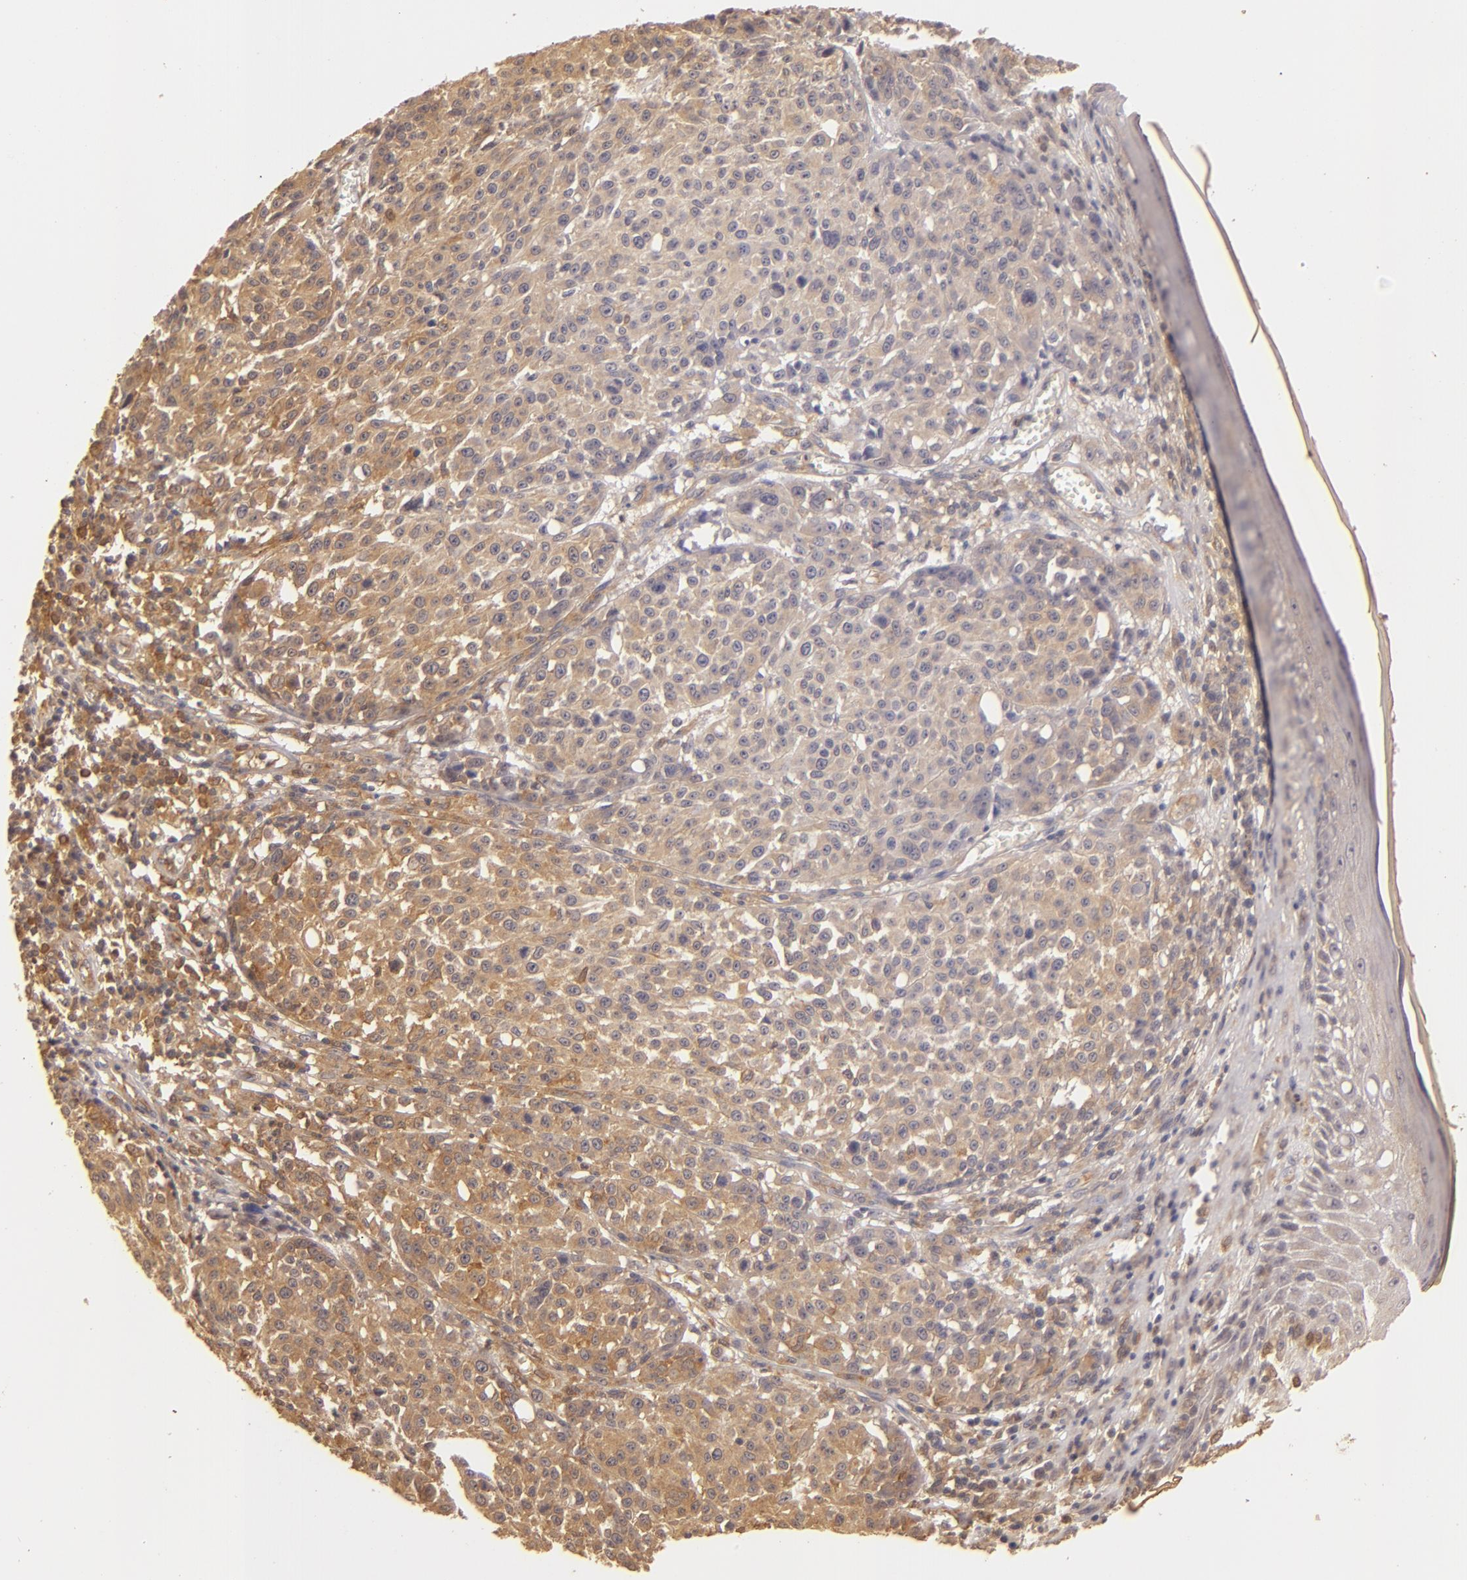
{"staining": {"intensity": "strong", "quantity": ">75%", "location": "cytoplasmic/membranous"}, "tissue": "melanoma", "cell_type": "Tumor cells", "image_type": "cancer", "snomed": [{"axis": "morphology", "description": "Malignant melanoma, NOS"}, {"axis": "topography", "description": "Skin"}], "caption": "Immunohistochemistry (IHC) histopathology image of neoplastic tissue: human malignant melanoma stained using IHC shows high levels of strong protein expression localized specifically in the cytoplasmic/membranous of tumor cells, appearing as a cytoplasmic/membranous brown color.", "gene": "PRKCD", "patient": {"sex": "female", "age": 49}}